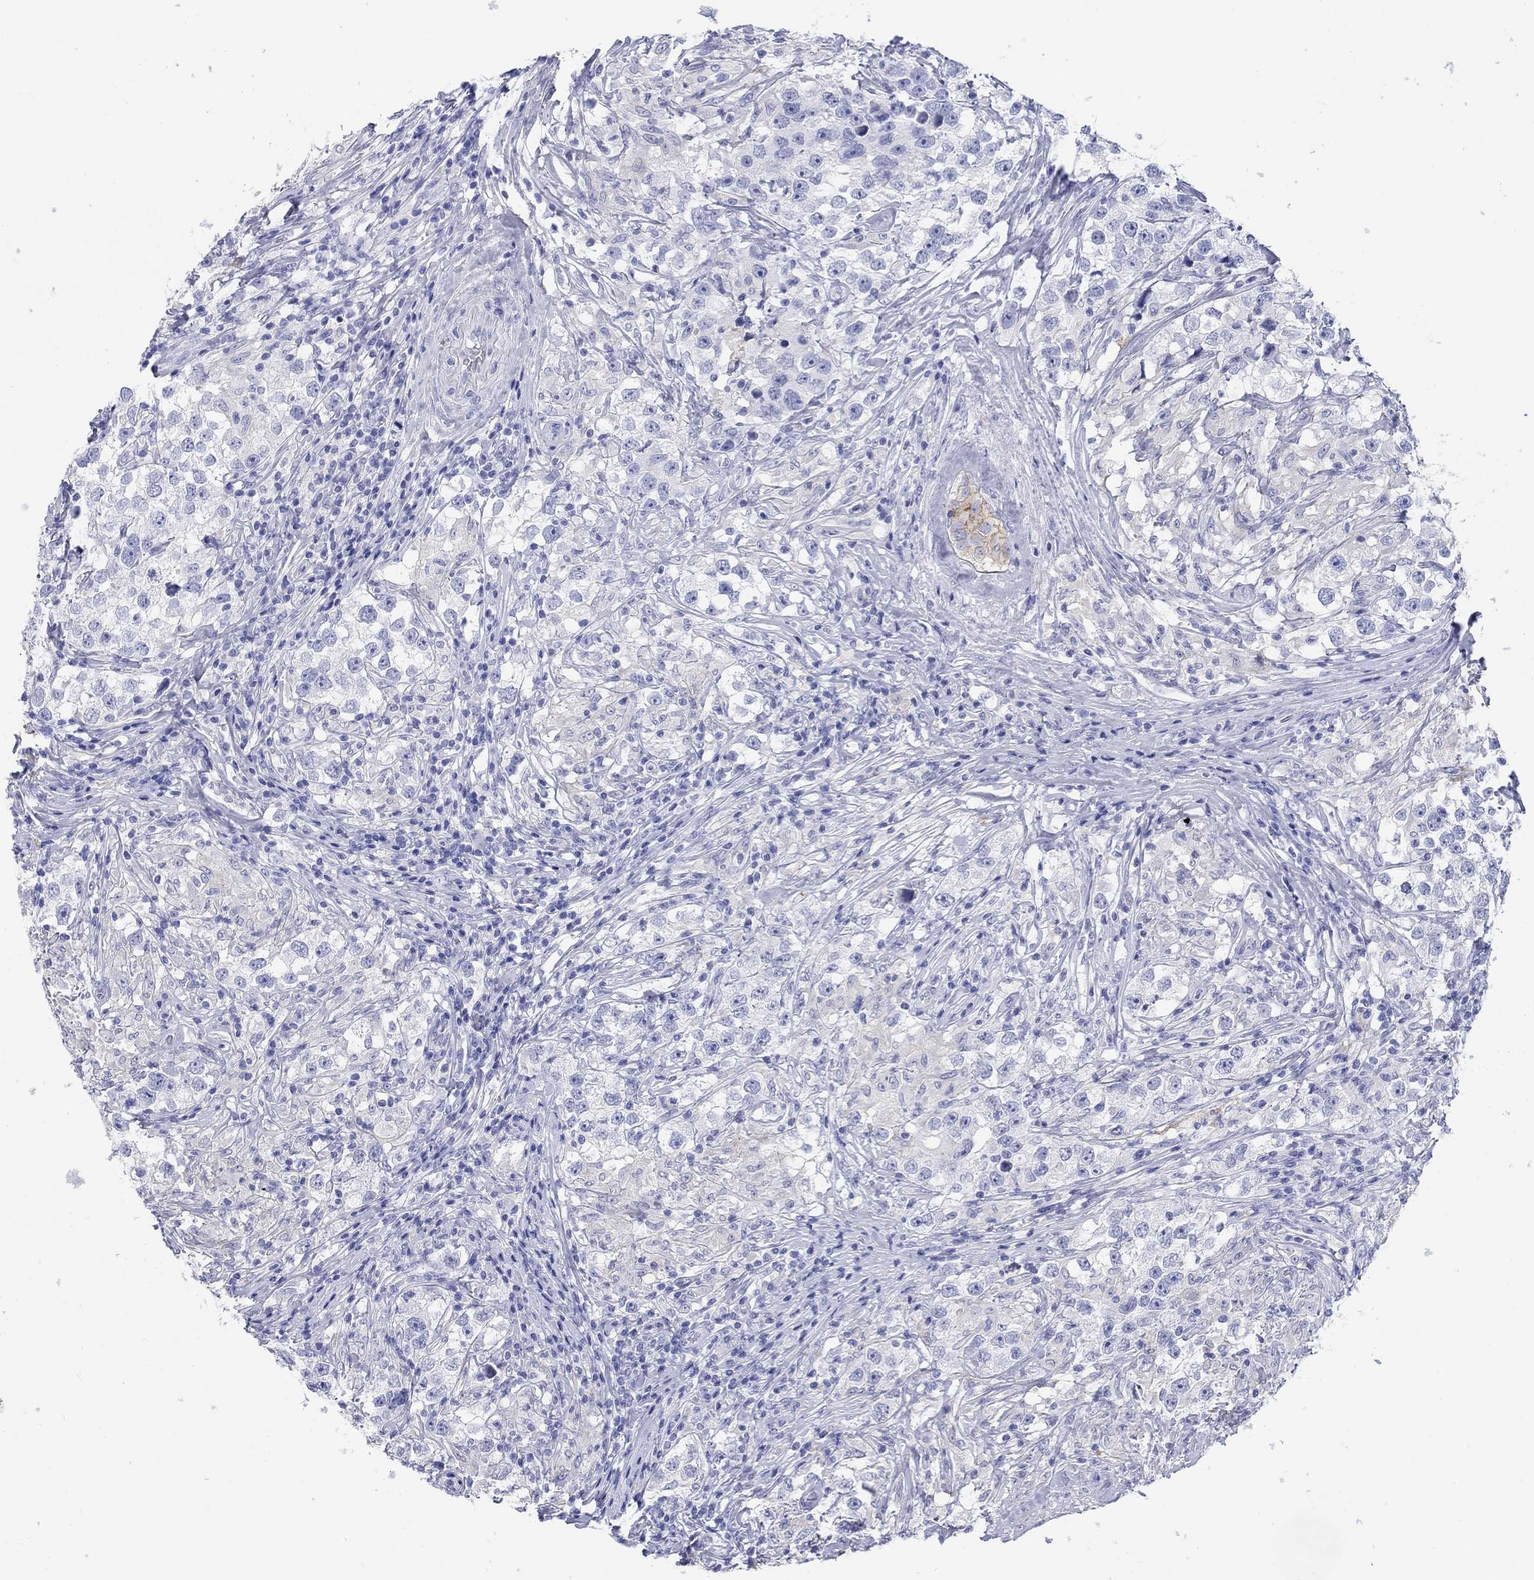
{"staining": {"intensity": "negative", "quantity": "none", "location": "none"}, "tissue": "testis cancer", "cell_type": "Tumor cells", "image_type": "cancer", "snomed": [{"axis": "morphology", "description": "Seminoma, NOS"}, {"axis": "topography", "description": "Testis"}], "caption": "High magnification brightfield microscopy of testis seminoma stained with DAB (3,3'-diaminobenzidine) (brown) and counterstained with hematoxylin (blue): tumor cells show no significant staining.", "gene": "ATP1B1", "patient": {"sex": "male", "age": 46}}